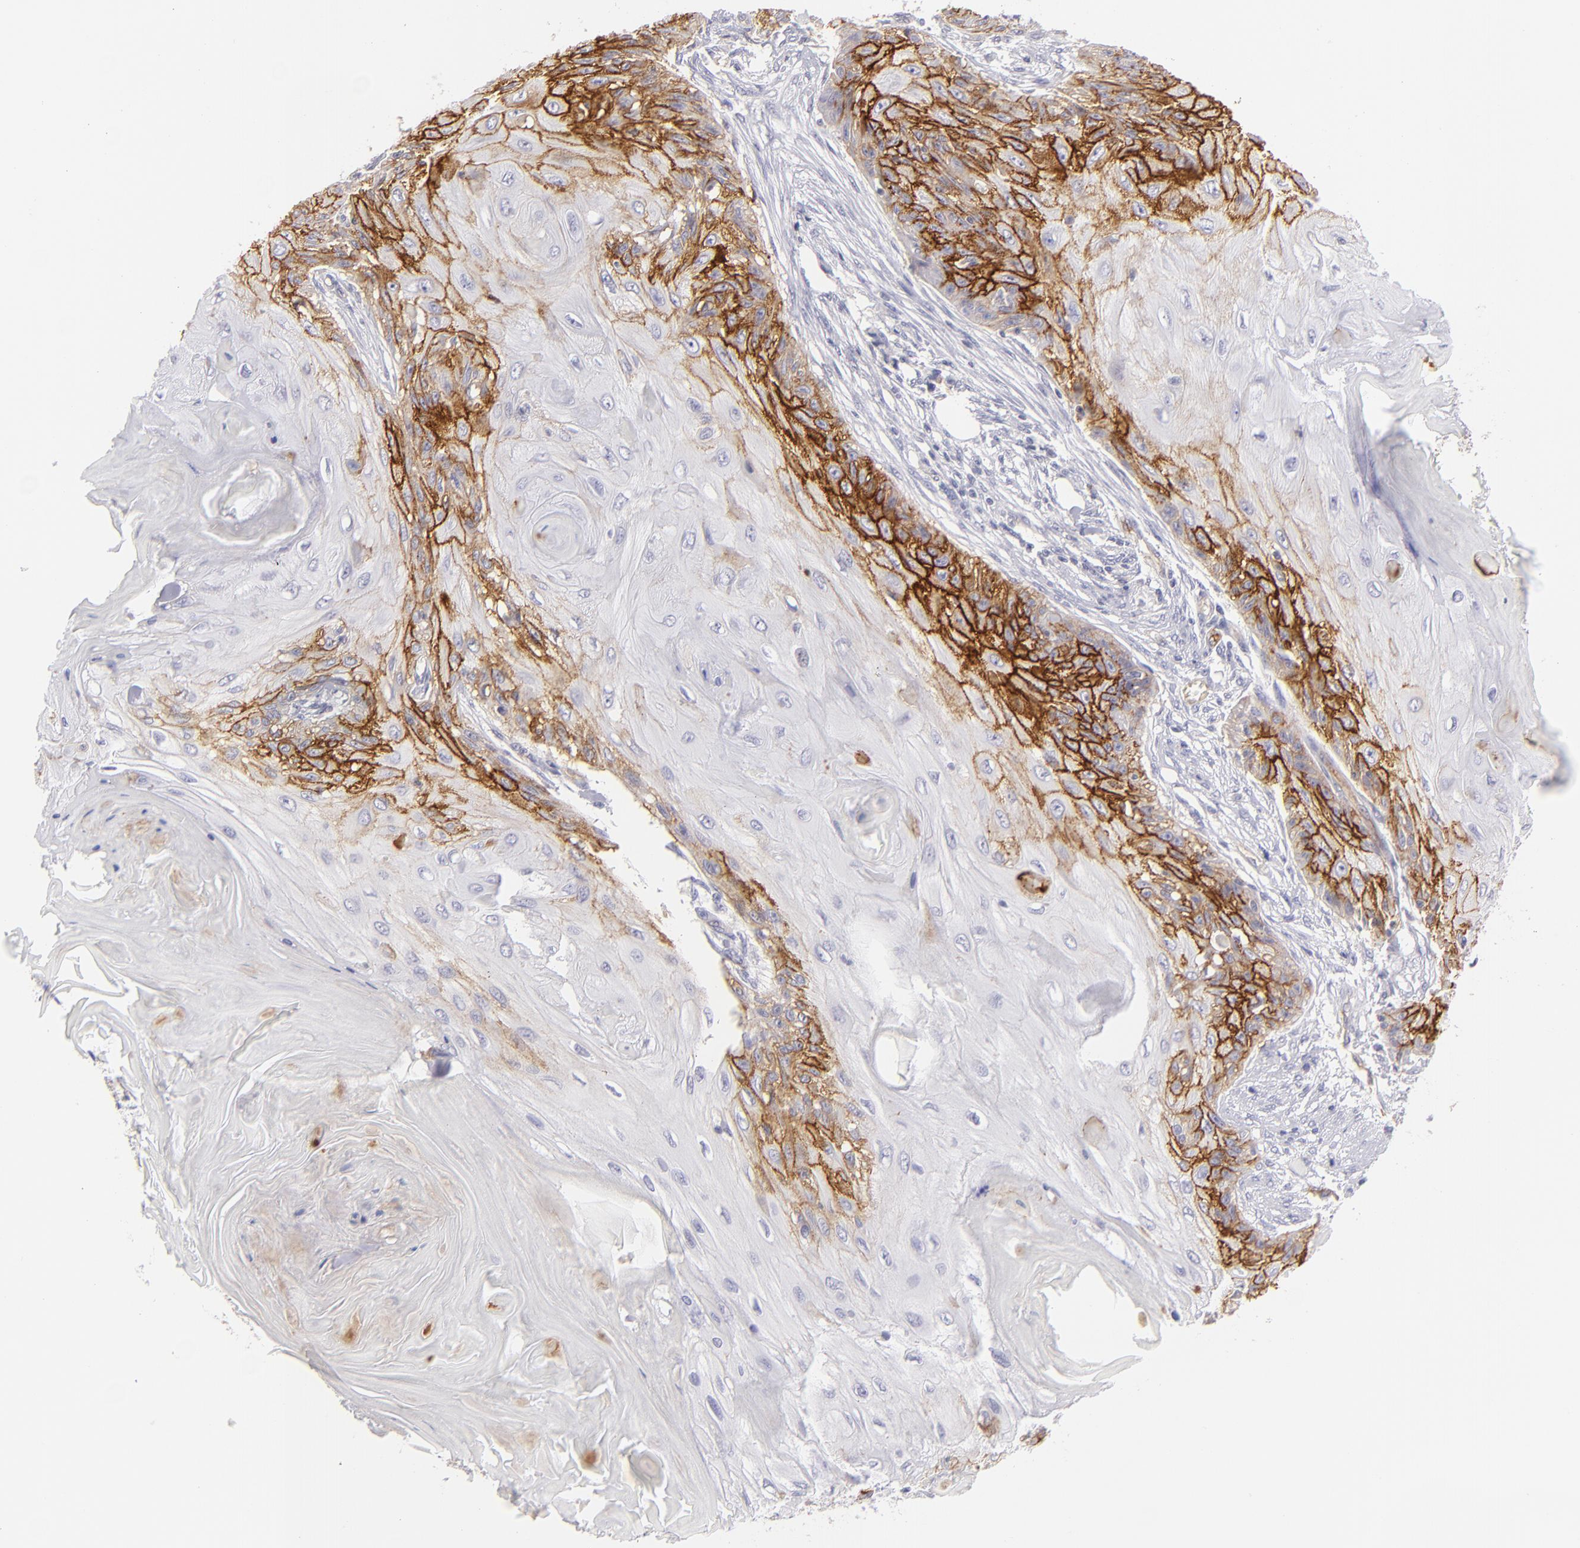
{"staining": {"intensity": "strong", "quantity": "25%-75%", "location": "cytoplasmic/membranous"}, "tissue": "skin cancer", "cell_type": "Tumor cells", "image_type": "cancer", "snomed": [{"axis": "morphology", "description": "Squamous cell carcinoma, NOS"}, {"axis": "topography", "description": "Skin"}], "caption": "Approximately 25%-75% of tumor cells in squamous cell carcinoma (skin) exhibit strong cytoplasmic/membranous protein staining as visualized by brown immunohistochemical staining.", "gene": "THBD", "patient": {"sex": "female", "age": 88}}